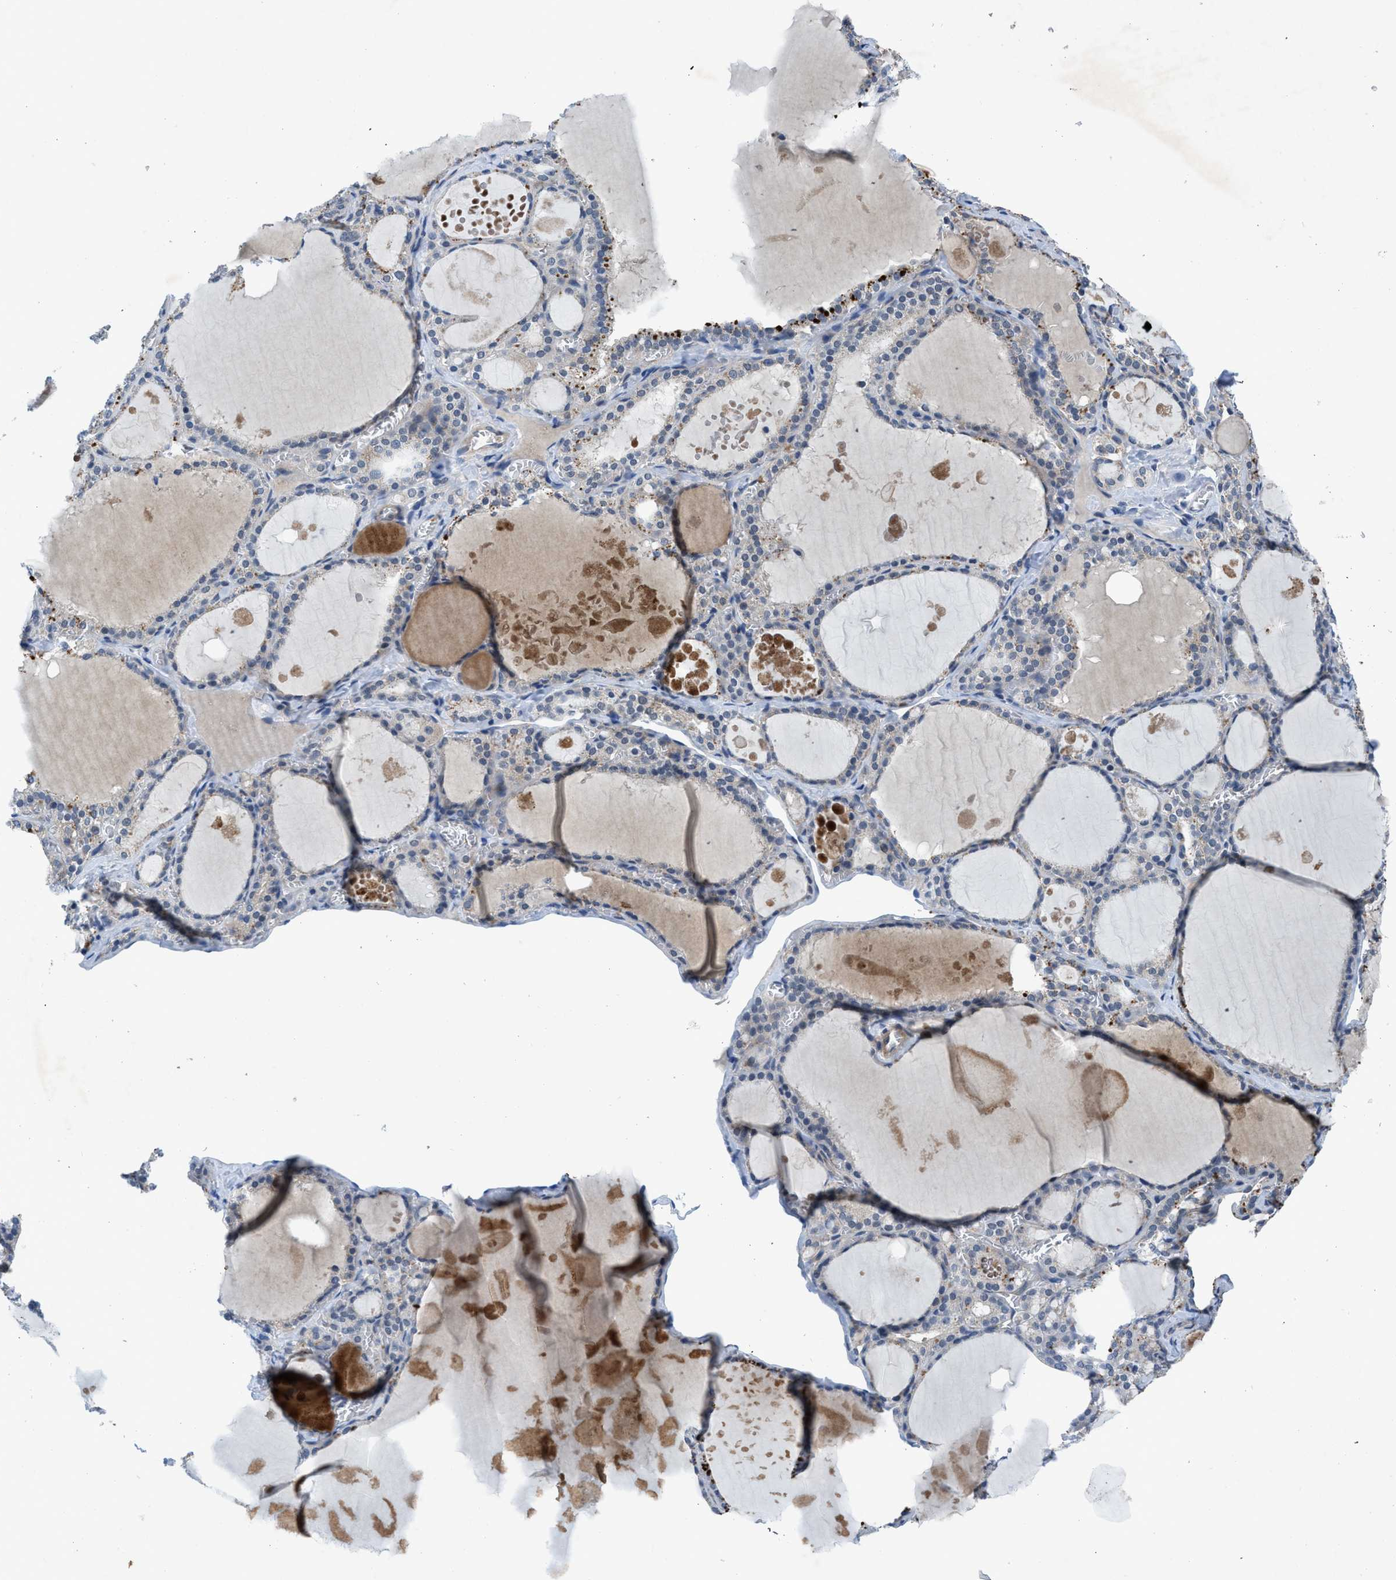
{"staining": {"intensity": "weak", "quantity": "<25%", "location": "cytoplasmic/membranous"}, "tissue": "thyroid gland", "cell_type": "Glandular cells", "image_type": "normal", "snomed": [{"axis": "morphology", "description": "Normal tissue, NOS"}, {"axis": "topography", "description": "Thyroid gland"}], "caption": "Image shows no protein expression in glandular cells of unremarkable thyroid gland. (Immunohistochemistry, brightfield microscopy, high magnification).", "gene": "PANX1", "patient": {"sex": "male", "age": 56}}